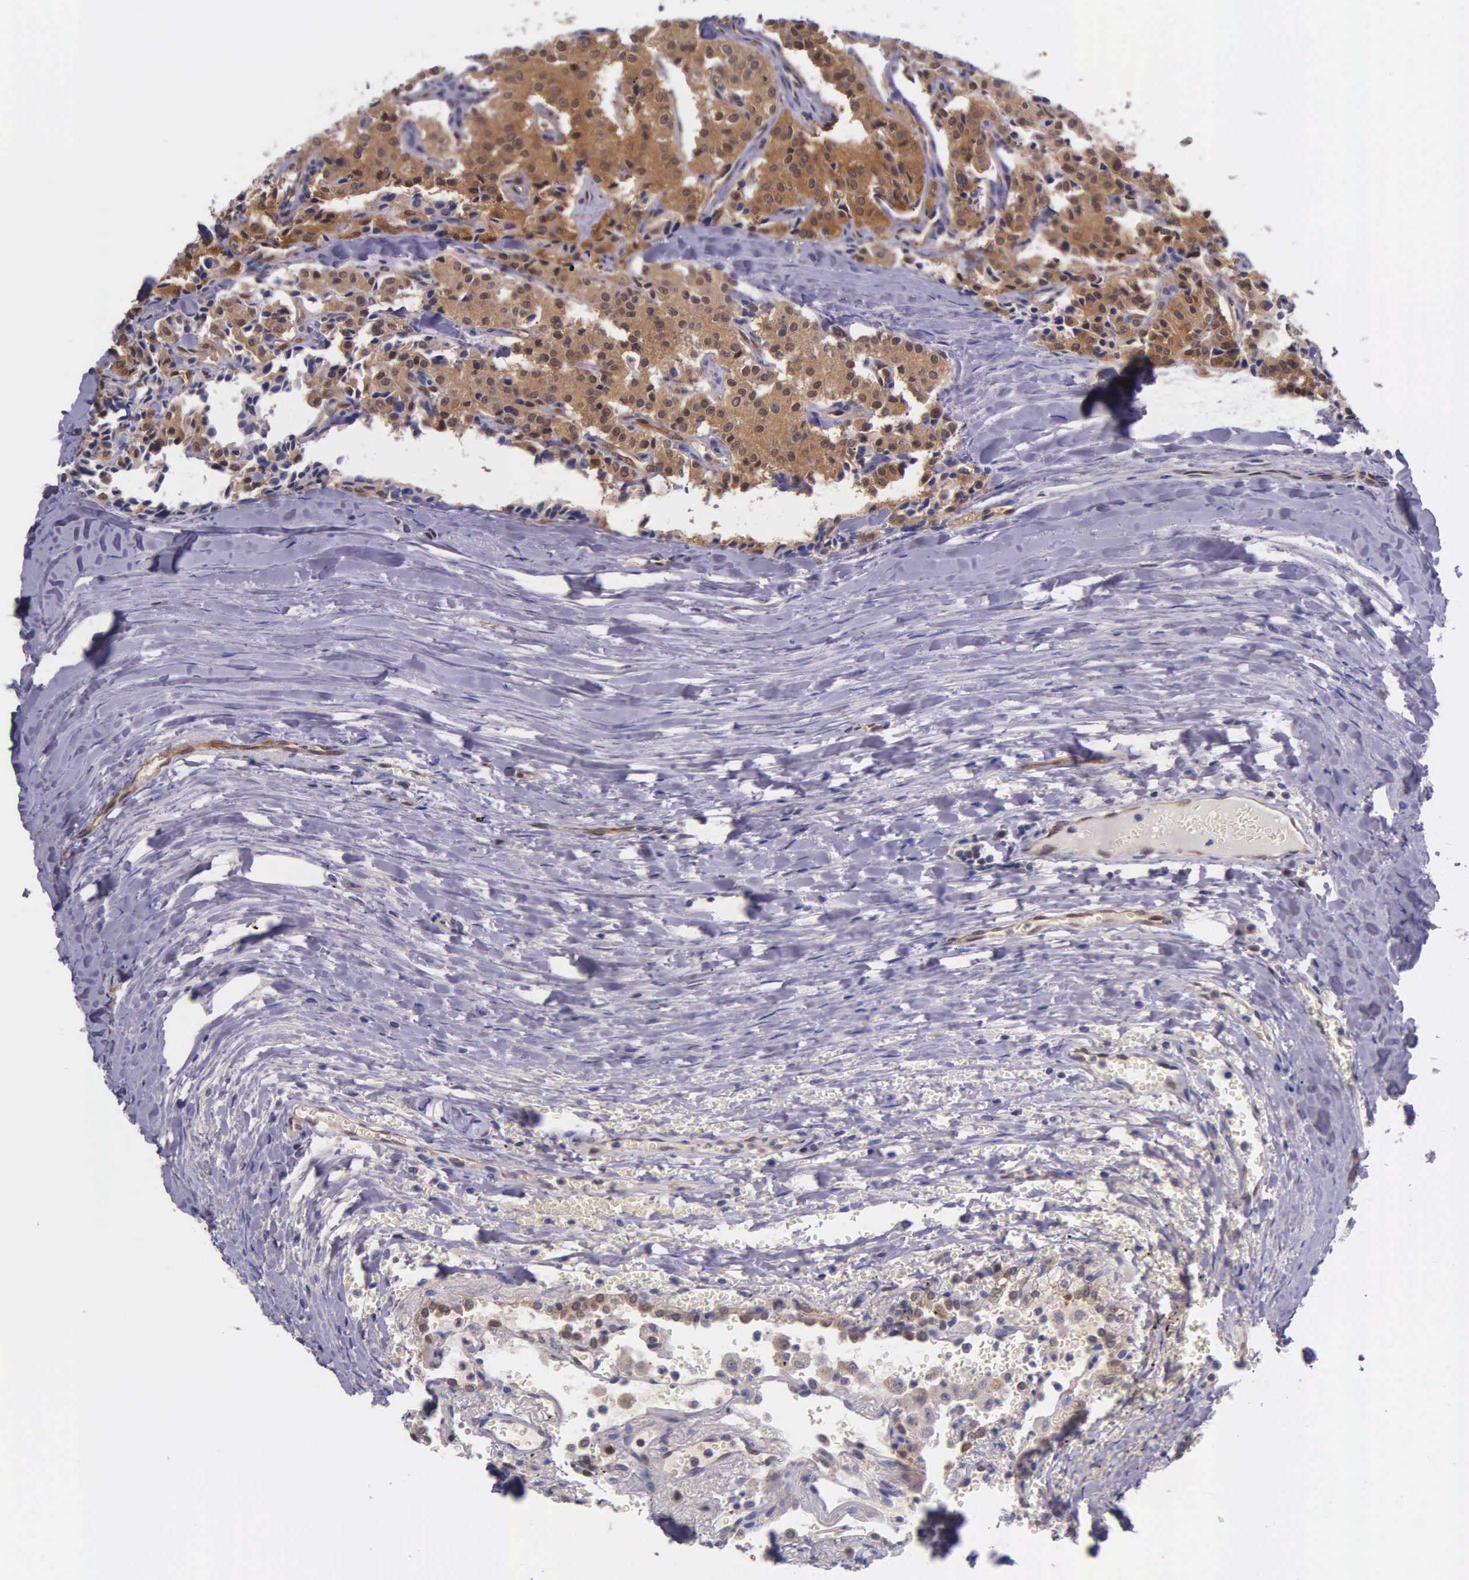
{"staining": {"intensity": "strong", "quantity": ">75%", "location": "cytoplasmic/membranous"}, "tissue": "carcinoid", "cell_type": "Tumor cells", "image_type": "cancer", "snomed": [{"axis": "morphology", "description": "Carcinoid, malignant, NOS"}, {"axis": "topography", "description": "Bronchus"}], "caption": "IHC of carcinoid displays high levels of strong cytoplasmic/membranous staining in approximately >75% of tumor cells.", "gene": "GMPR2", "patient": {"sex": "male", "age": 55}}